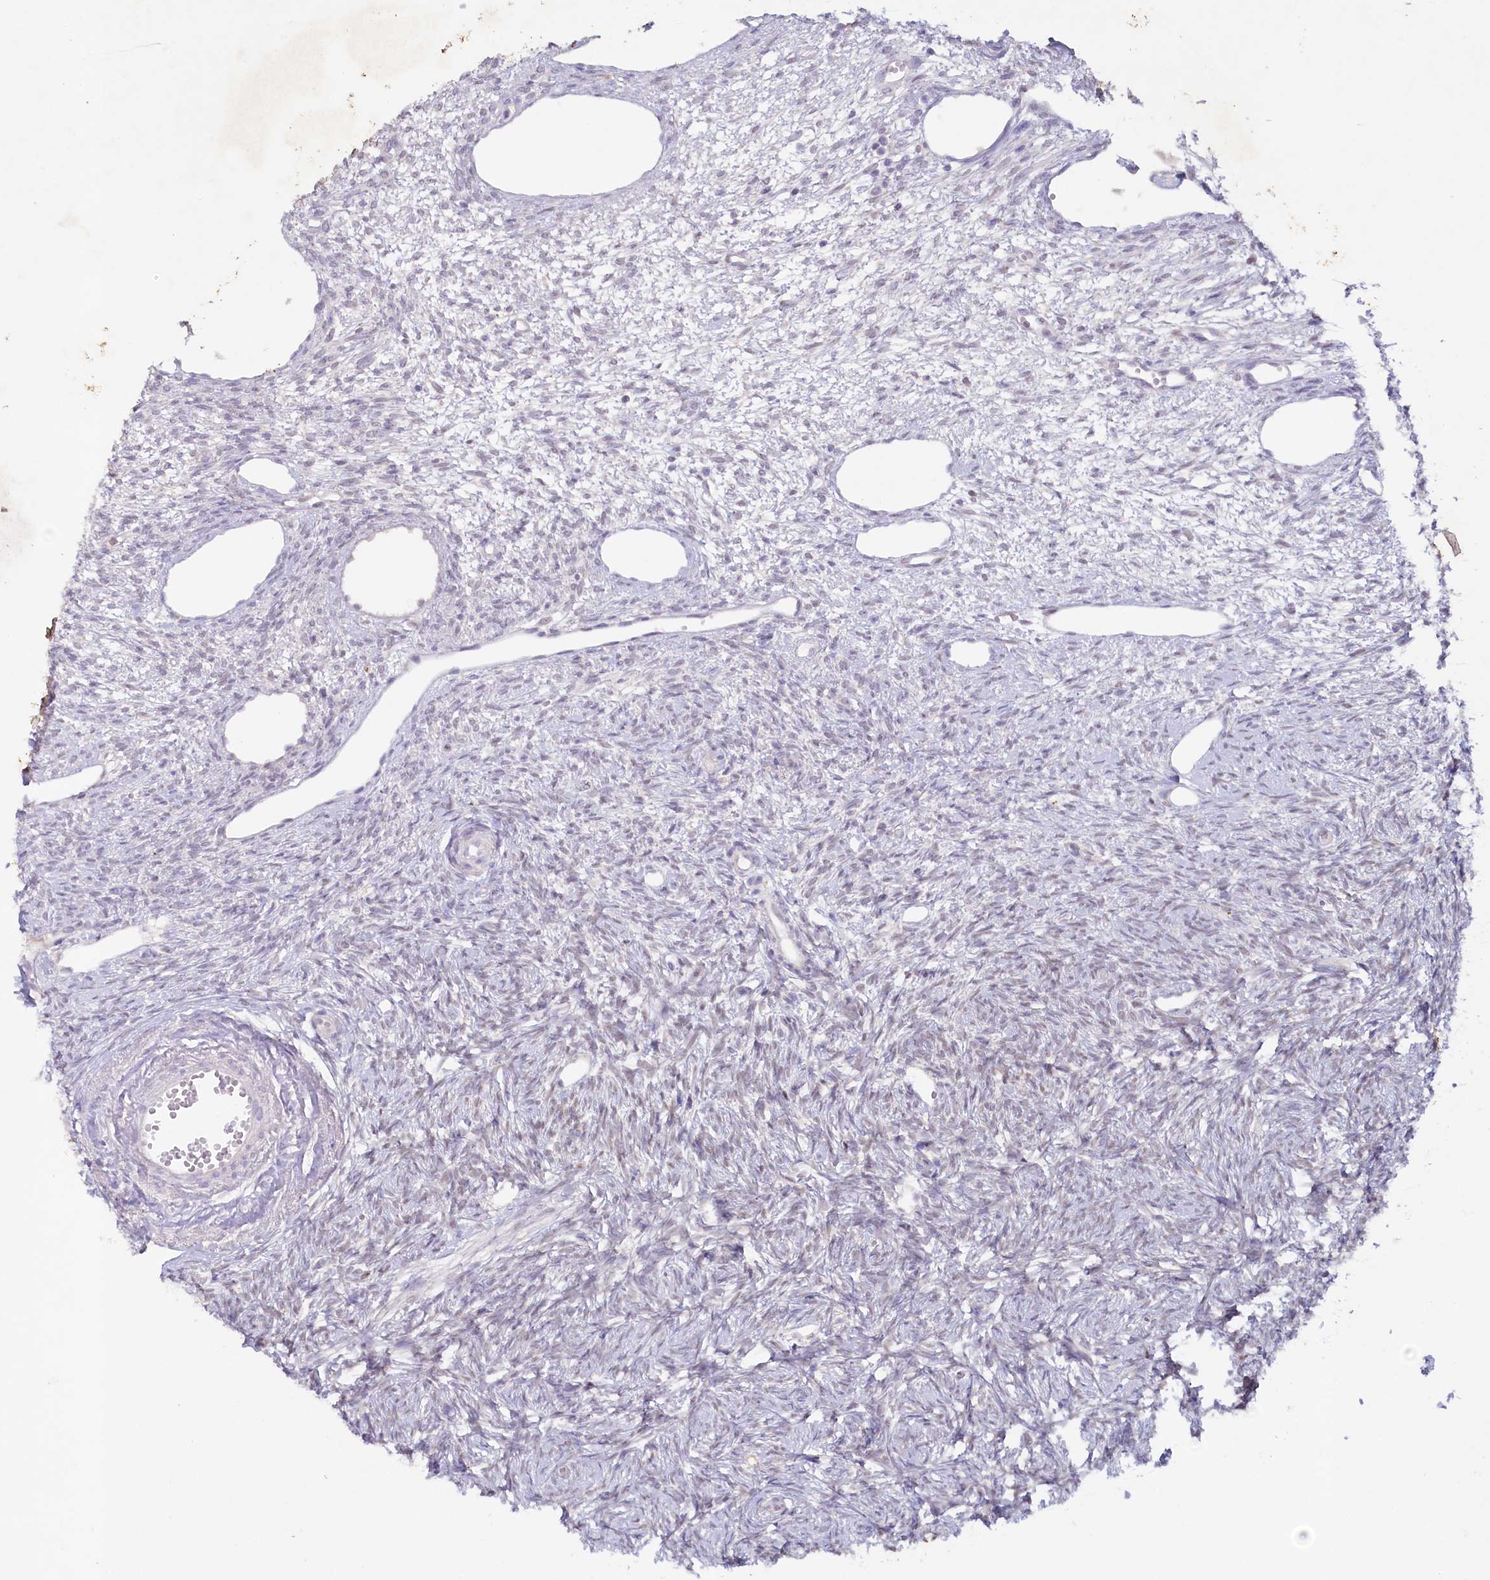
{"staining": {"intensity": "weak", "quantity": "<25%", "location": "nuclear"}, "tissue": "ovary", "cell_type": "Ovarian stroma cells", "image_type": "normal", "snomed": [{"axis": "morphology", "description": "Normal tissue, NOS"}, {"axis": "topography", "description": "Ovary"}], "caption": "Ovarian stroma cells show no significant protein positivity in unremarkable ovary. (Immunohistochemistry (ihc), brightfield microscopy, high magnification).", "gene": "PSAPL1", "patient": {"sex": "female", "age": 51}}